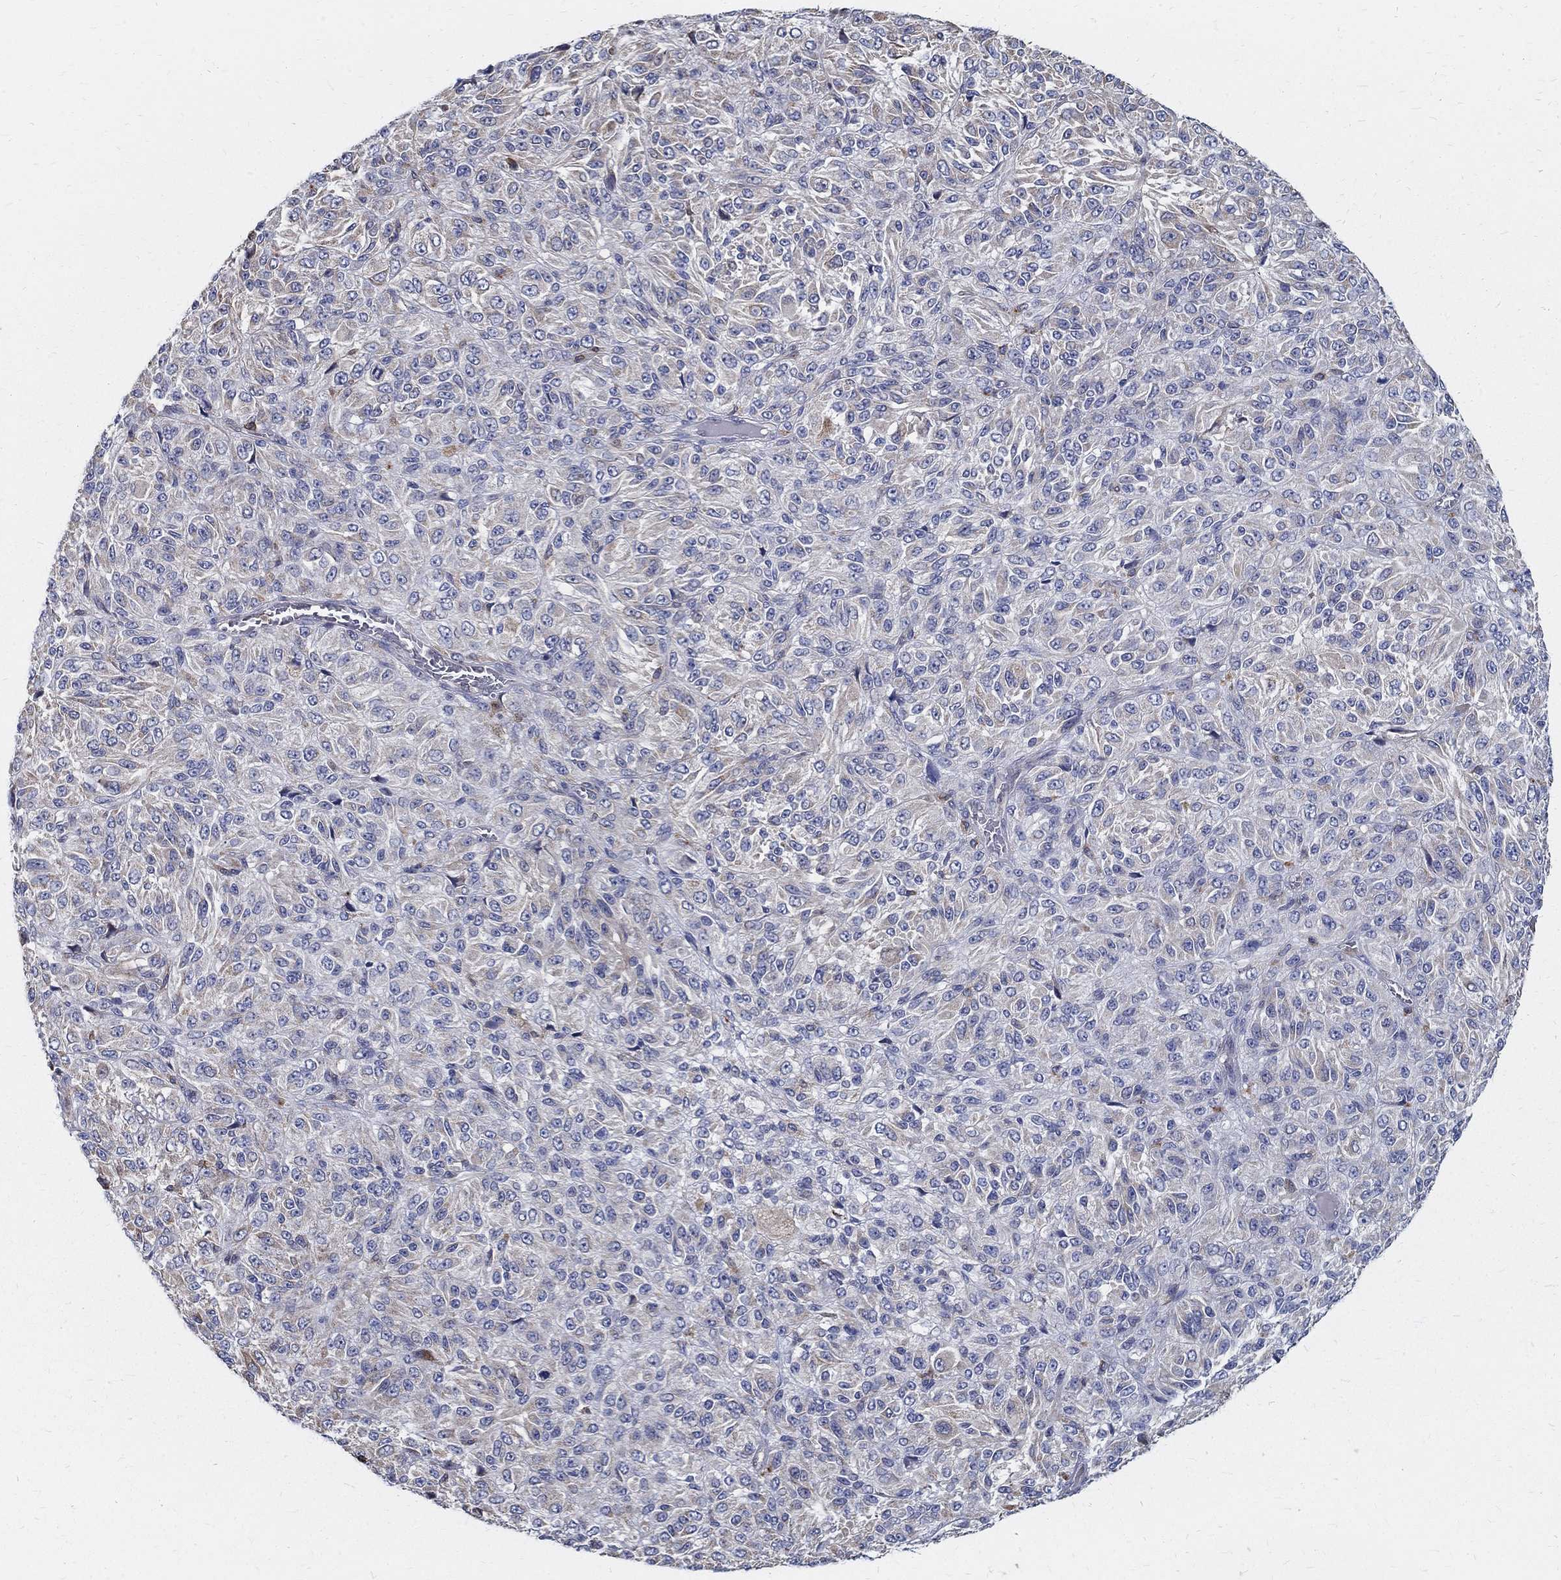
{"staining": {"intensity": "weak", "quantity": "<25%", "location": "cytoplasmic/membranous"}, "tissue": "melanoma", "cell_type": "Tumor cells", "image_type": "cancer", "snomed": [{"axis": "morphology", "description": "Malignant melanoma, Metastatic site"}, {"axis": "topography", "description": "Brain"}], "caption": "There is no significant staining in tumor cells of malignant melanoma (metastatic site).", "gene": "AGAP2", "patient": {"sex": "female", "age": 56}}